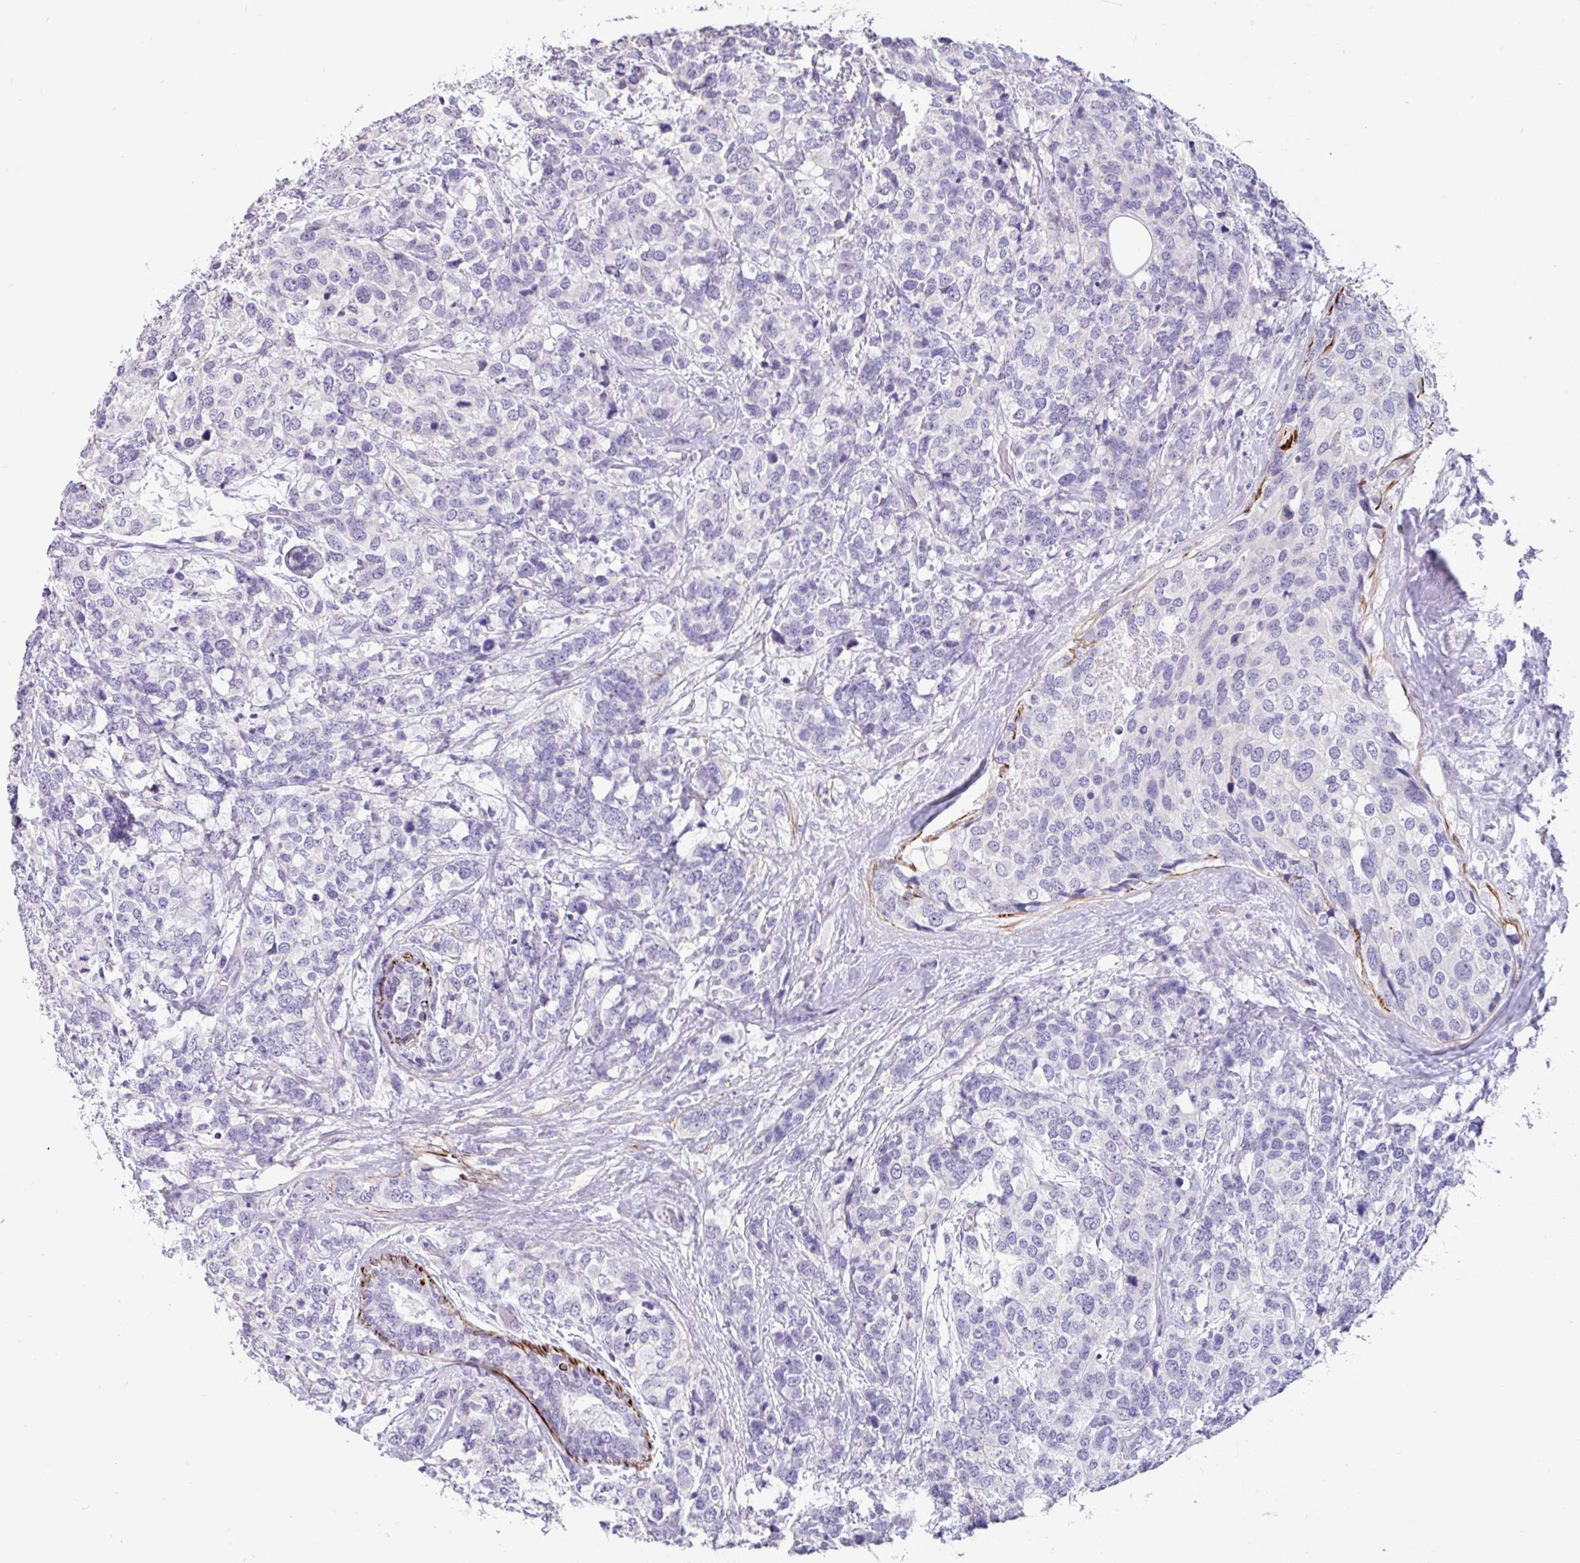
{"staining": {"intensity": "negative", "quantity": "none", "location": "none"}, "tissue": "breast cancer", "cell_type": "Tumor cells", "image_type": "cancer", "snomed": [{"axis": "morphology", "description": "Lobular carcinoma"}, {"axis": "topography", "description": "Breast"}], "caption": "Immunohistochemistry of human breast cancer reveals no expression in tumor cells.", "gene": "EML5", "patient": {"sex": "female", "age": 59}}